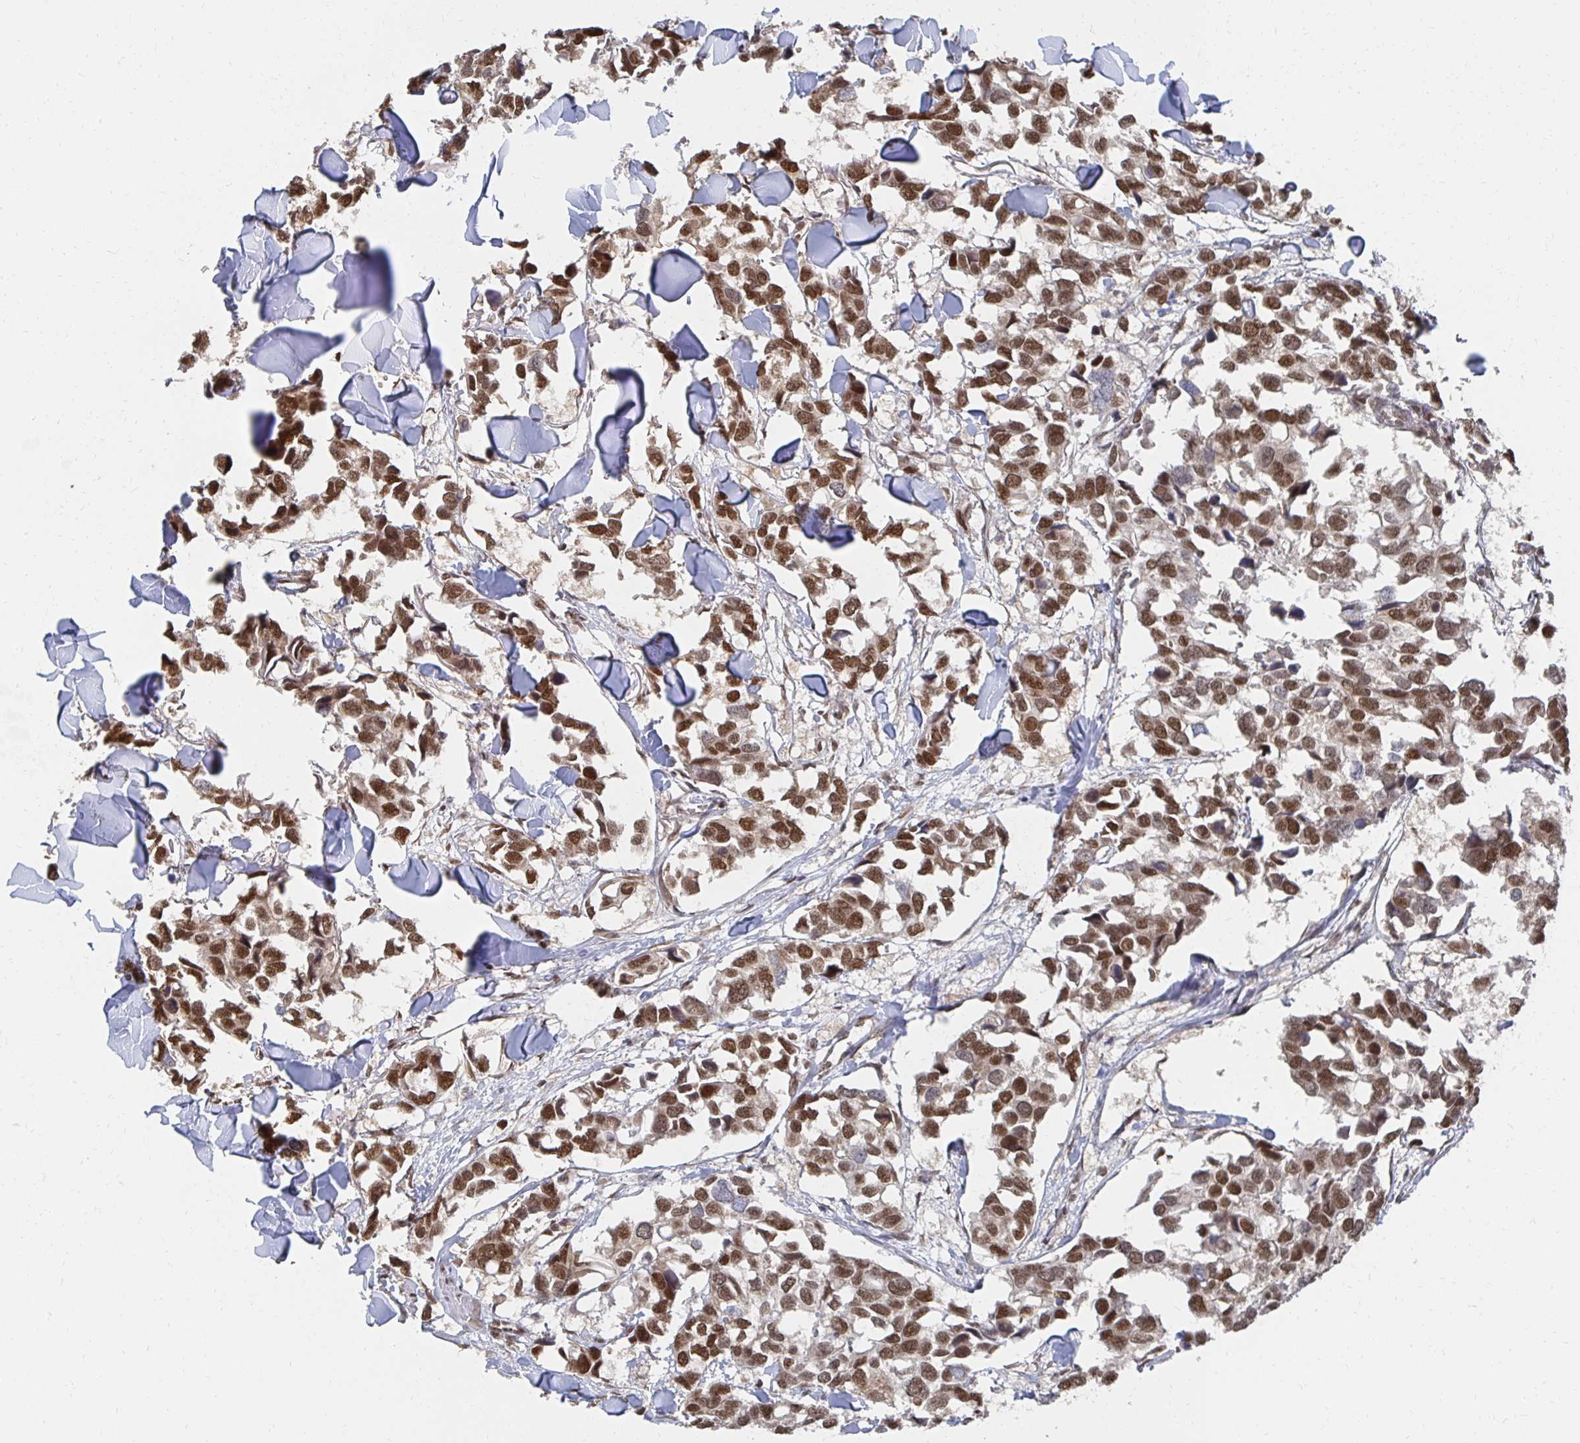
{"staining": {"intensity": "moderate", "quantity": ">75%", "location": "nuclear"}, "tissue": "breast cancer", "cell_type": "Tumor cells", "image_type": "cancer", "snomed": [{"axis": "morphology", "description": "Duct carcinoma"}, {"axis": "topography", "description": "Breast"}], "caption": "A high-resolution image shows immunohistochemistry (IHC) staining of breast cancer, which displays moderate nuclear expression in approximately >75% of tumor cells. The staining was performed using DAB, with brown indicating positive protein expression. Nuclei are stained blue with hematoxylin.", "gene": "GTF3C6", "patient": {"sex": "female", "age": 83}}